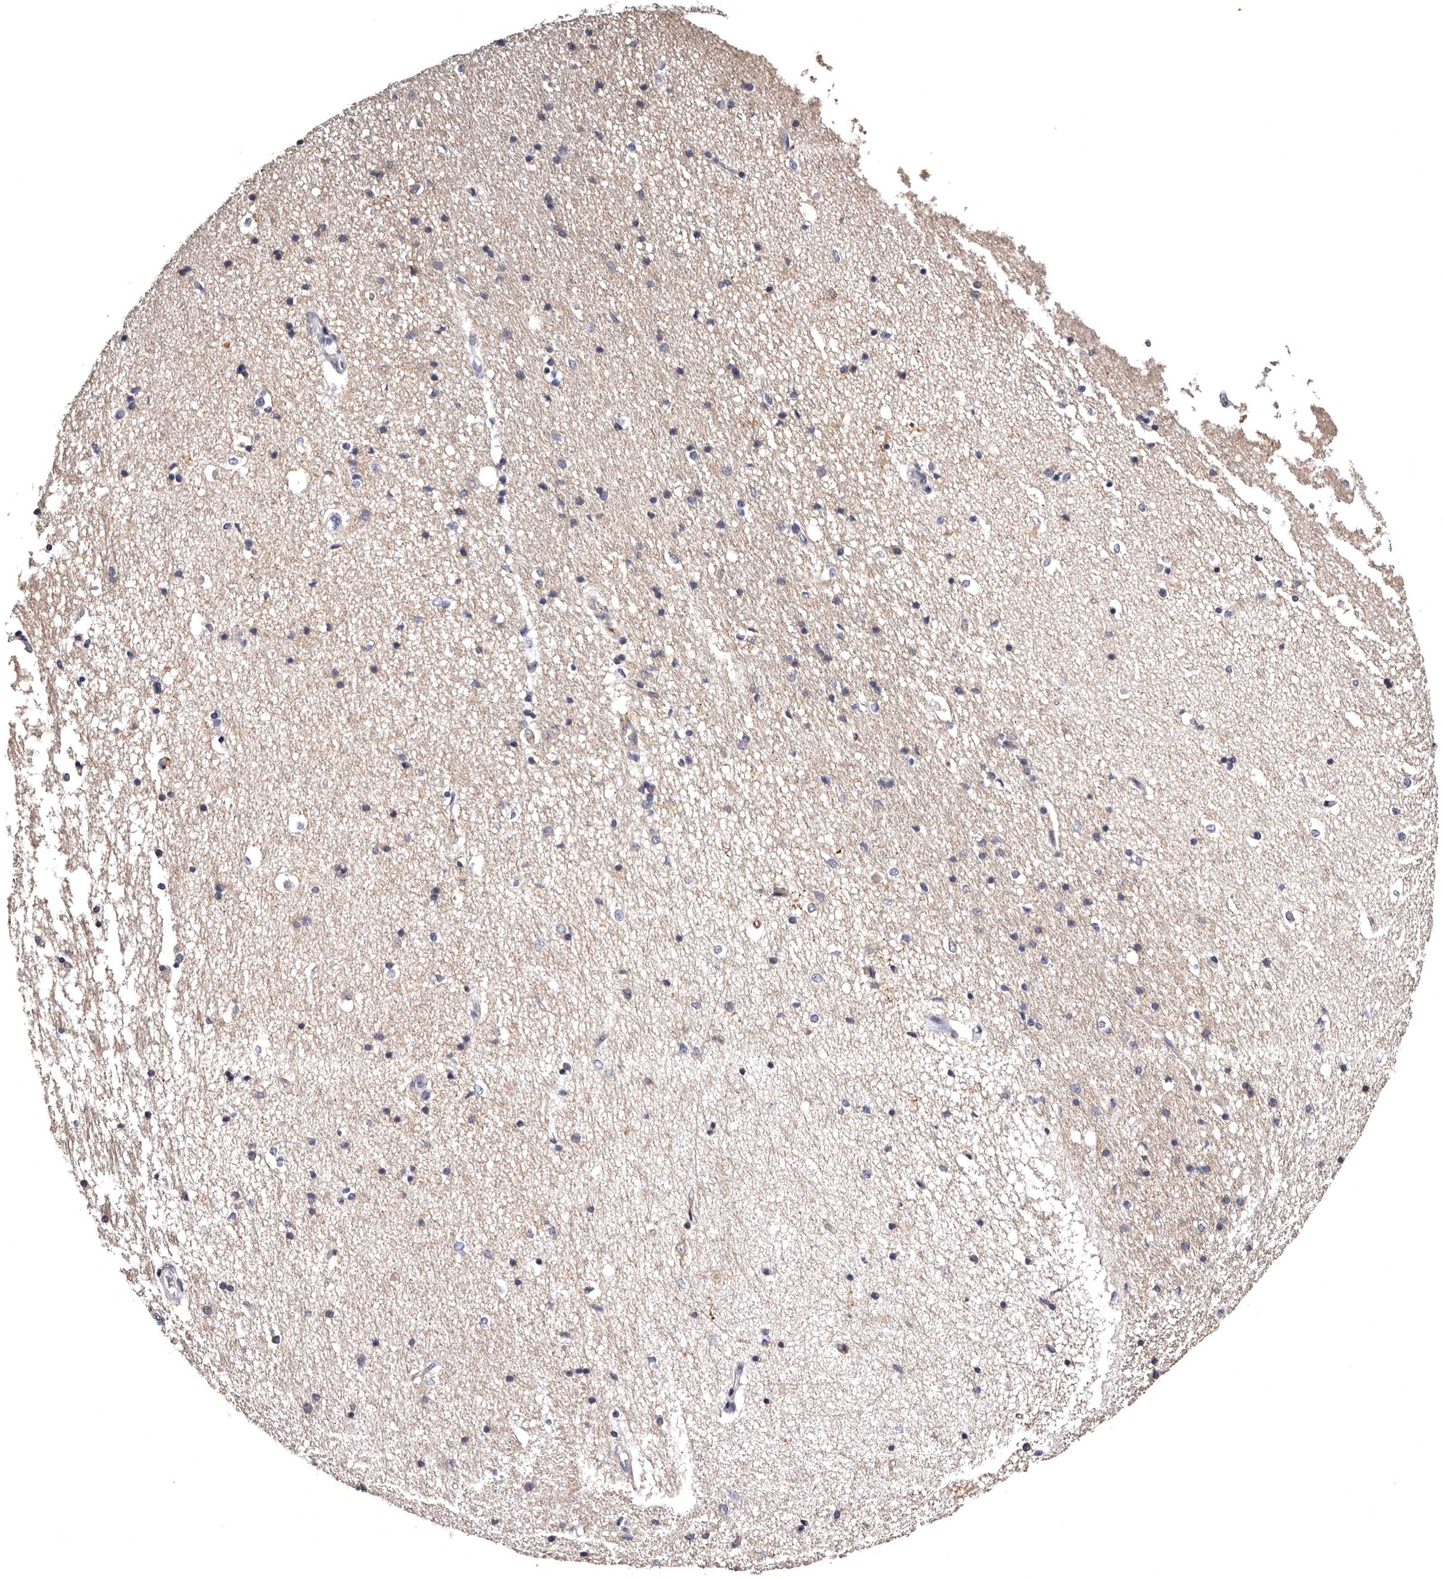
{"staining": {"intensity": "negative", "quantity": "none", "location": "none"}, "tissue": "hippocampus", "cell_type": "Glial cells", "image_type": "normal", "snomed": [{"axis": "morphology", "description": "Normal tissue, NOS"}, {"axis": "topography", "description": "Hippocampus"}], "caption": "The histopathology image displays no significant expression in glial cells of hippocampus.", "gene": "FAM91A1", "patient": {"sex": "male", "age": 45}}